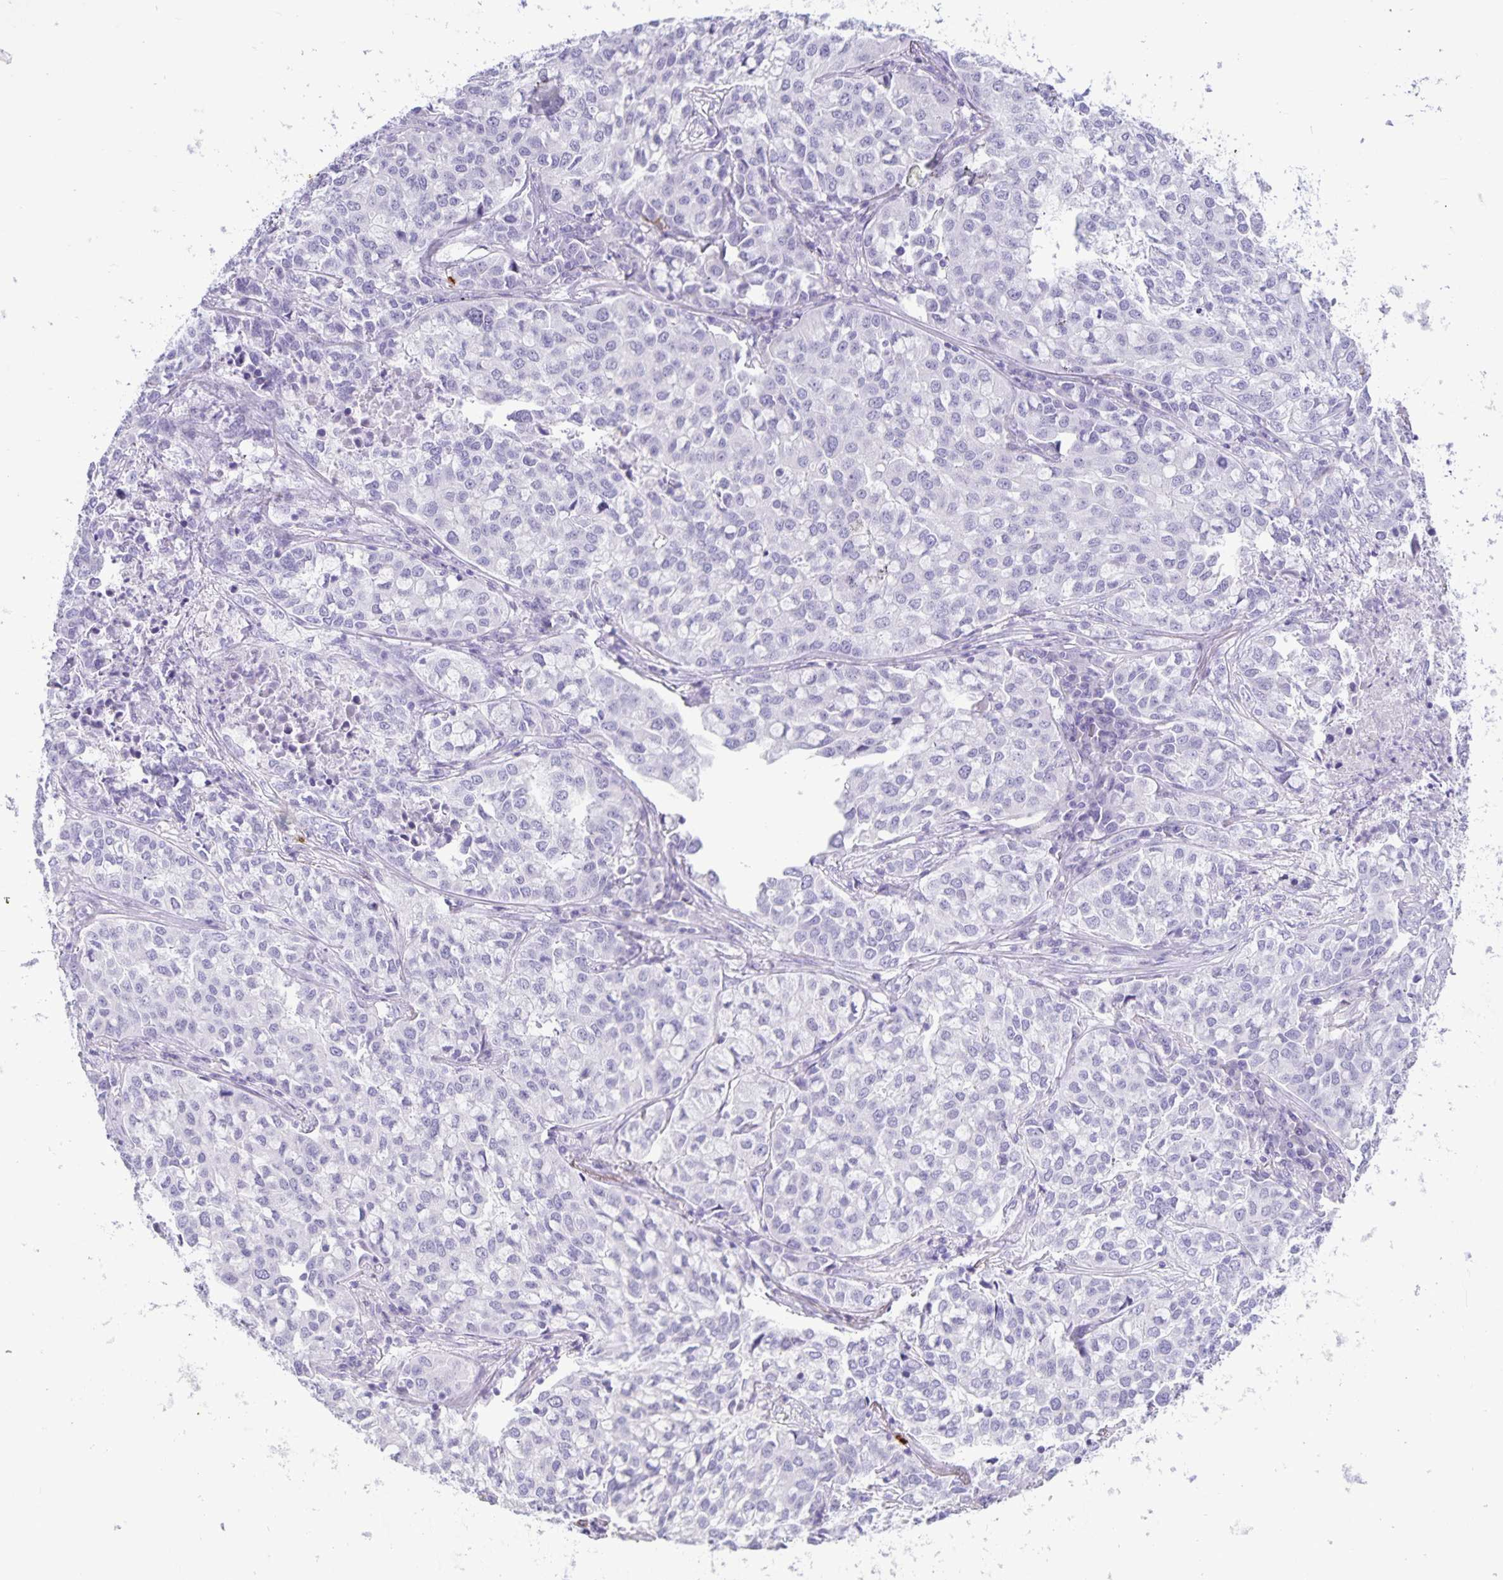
{"staining": {"intensity": "negative", "quantity": "none", "location": "none"}, "tissue": "lung cancer", "cell_type": "Tumor cells", "image_type": "cancer", "snomed": [{"axis": "morphology", "description": "Adenocarcinoma, NOS"}, {"axis": "morphology", "description": "Adenocarcinoma, metastatic, NOS"}, {"axis": "topography", "description": "Lymph node"}, {"axis": "topography", "description": "Lung"}], "caption": "There is no significant staining in tumor cells of lung cancer (metastatic adenocarcinoma).", "gene": "IBTK", "patient": {"sex": "female", "age": 65}}